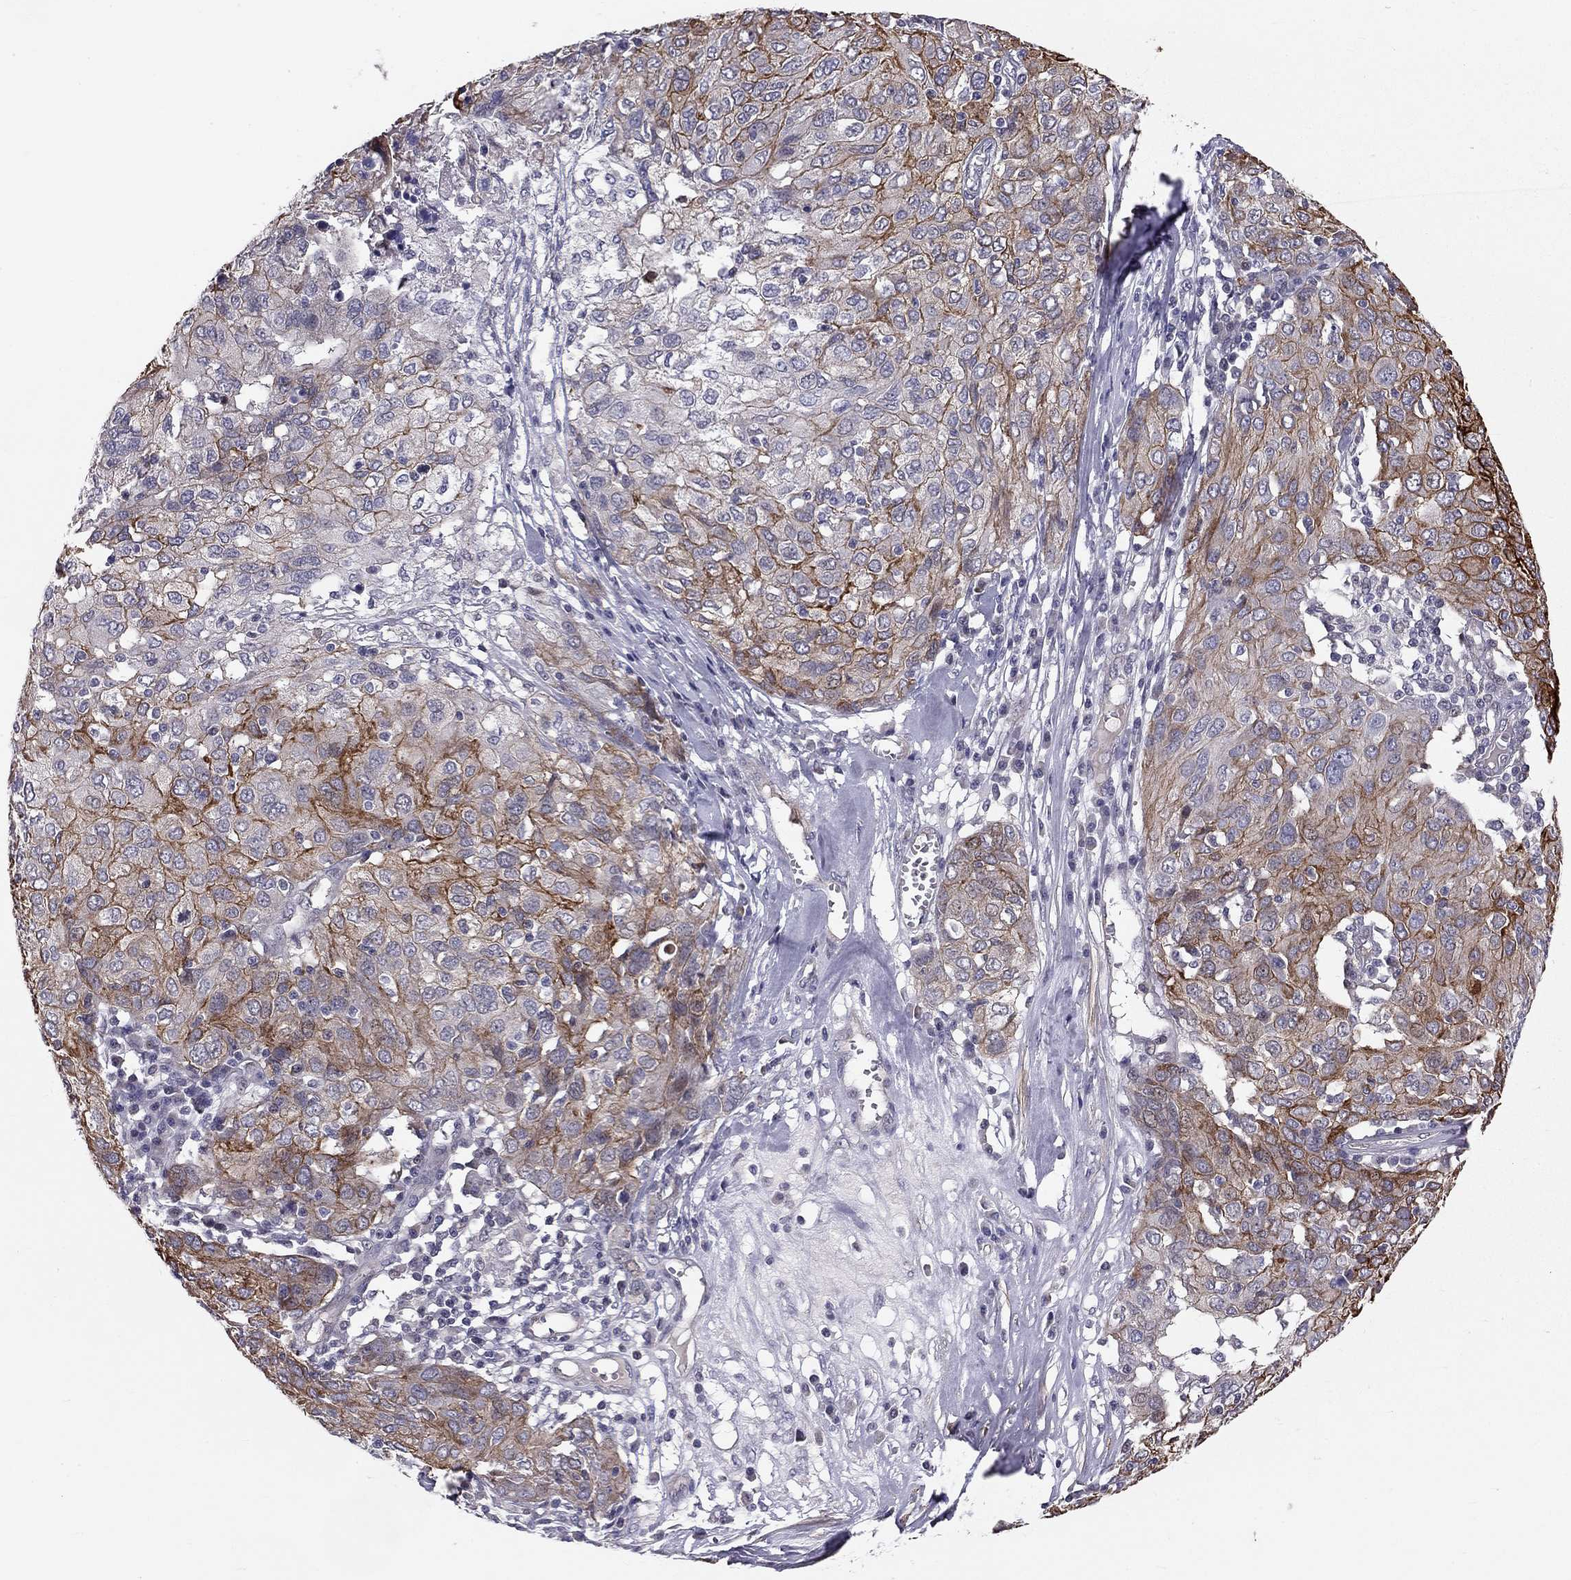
{"staining": {"intensity": "strong", "quantity": "25%-75%", "location": "cytoplasmic/membranous"}, "tissue": "ovarian cancer", "cell_type": "Tumor cells", "image_type": "cancer", "snomed": [{"axis": "morphology", "description": "Carcinoma, endometroid"}, {"axis": "topography", "description": "Ovary"}], "caption": "Immunohistochemistry photomicrograph of human ovarian cancer stained for a protein (brown), which reveals high levels of strong cytoplasmic/membranous positivity in approximately 25%-75% of tumor cells.", "gene": "GJB4", "patient": {"sex": "female", "age": 50}}